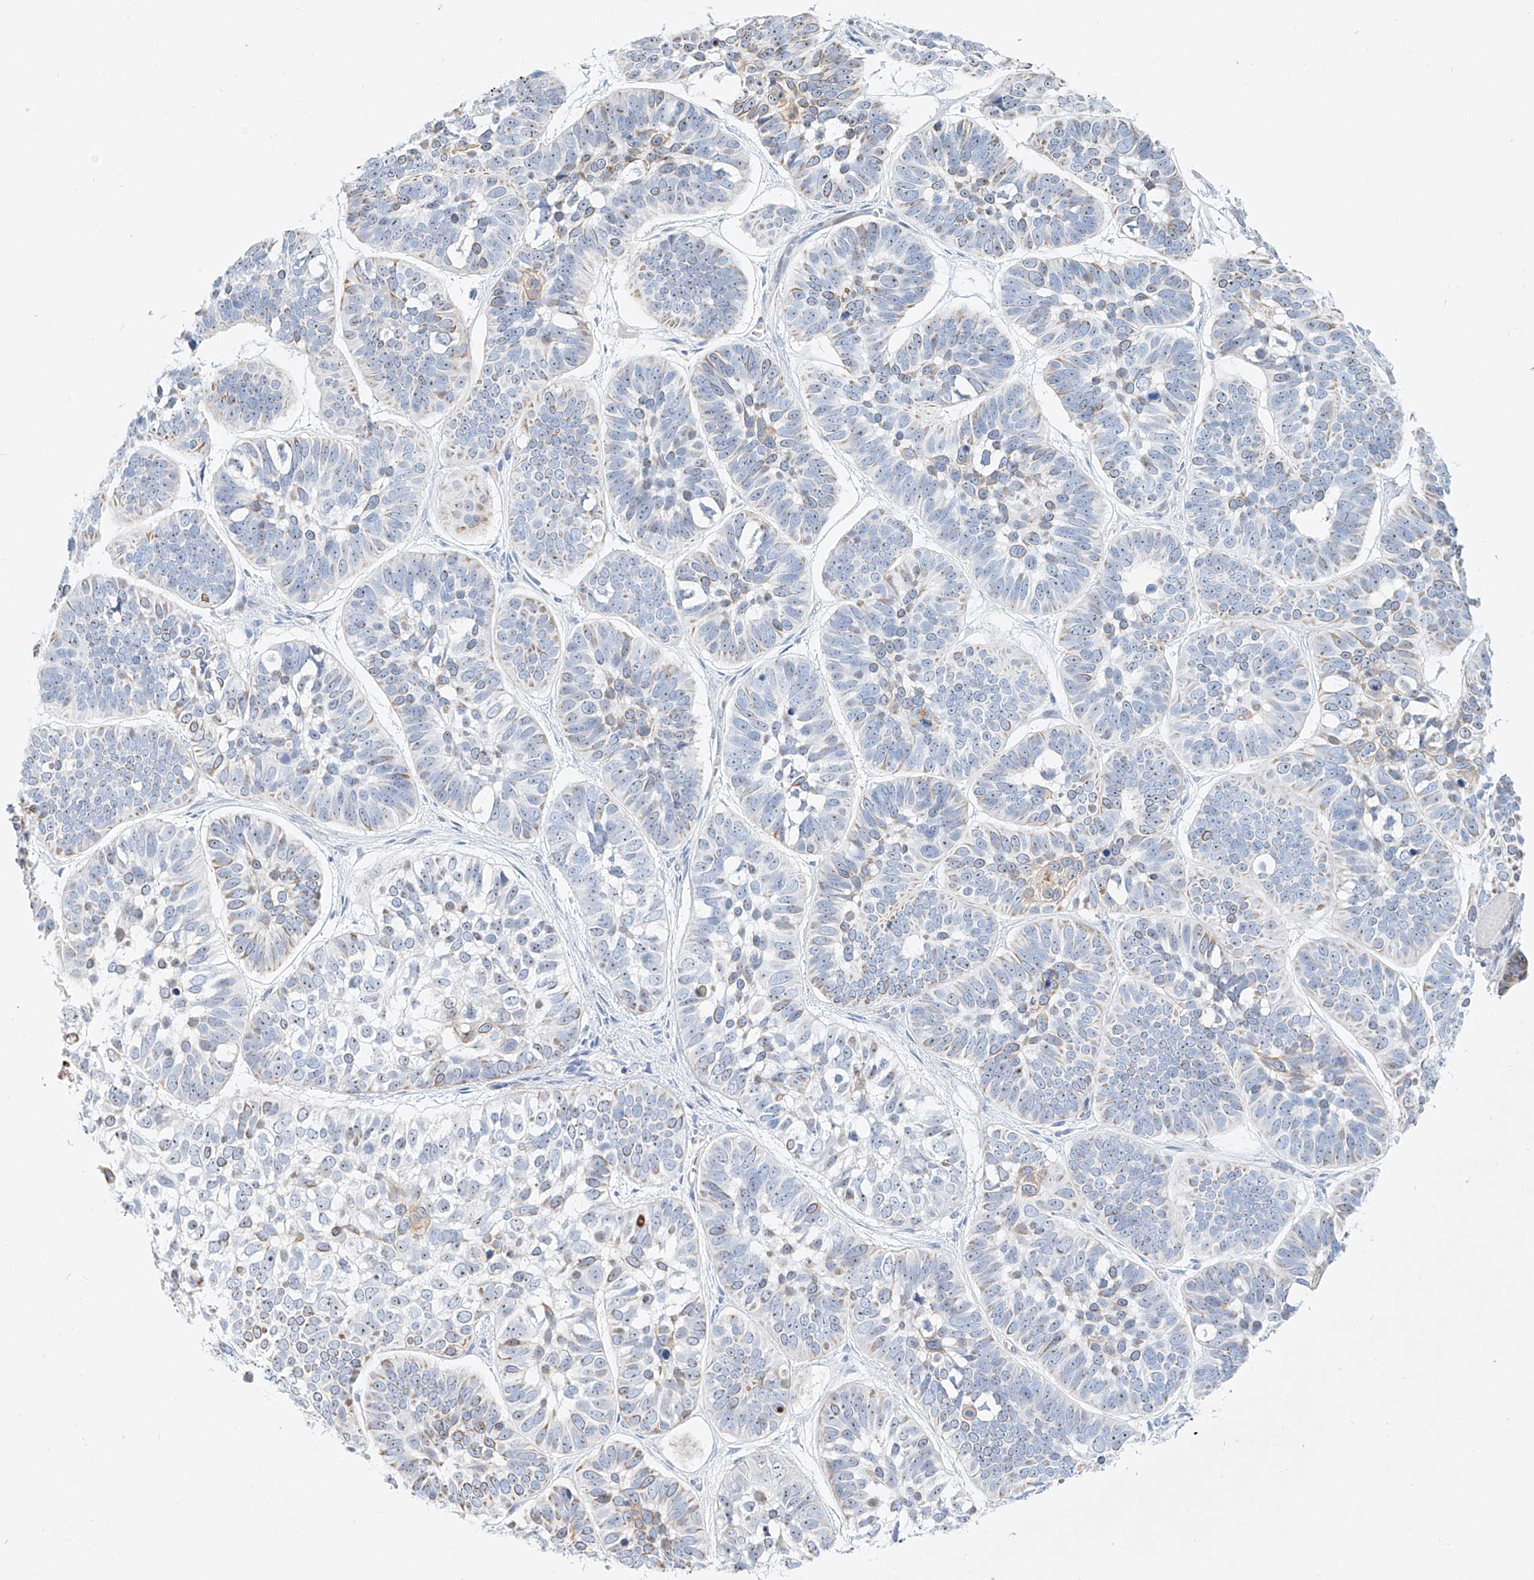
{"staining": {"intensity": "moderate", "quantity": "<25%", "location": "cytoplasmic/membranous,nuclear"}, "tissue": "skin cancer", "cell_type": "Tumor cells", "image_type": "cancer", "snomed": [{"axis": "morphology", "description": "Basal cell carcinoma"}, {"axis": "topography", "description": "Skin"}], "caption": "Protein expression analysis of skin cancer shows moderate cytoplasmic/membranous and nuclear staining in approximately <25% of tumor cells.", "gene": "SNU13", "patient": {"sex": "male", "age": 62}}